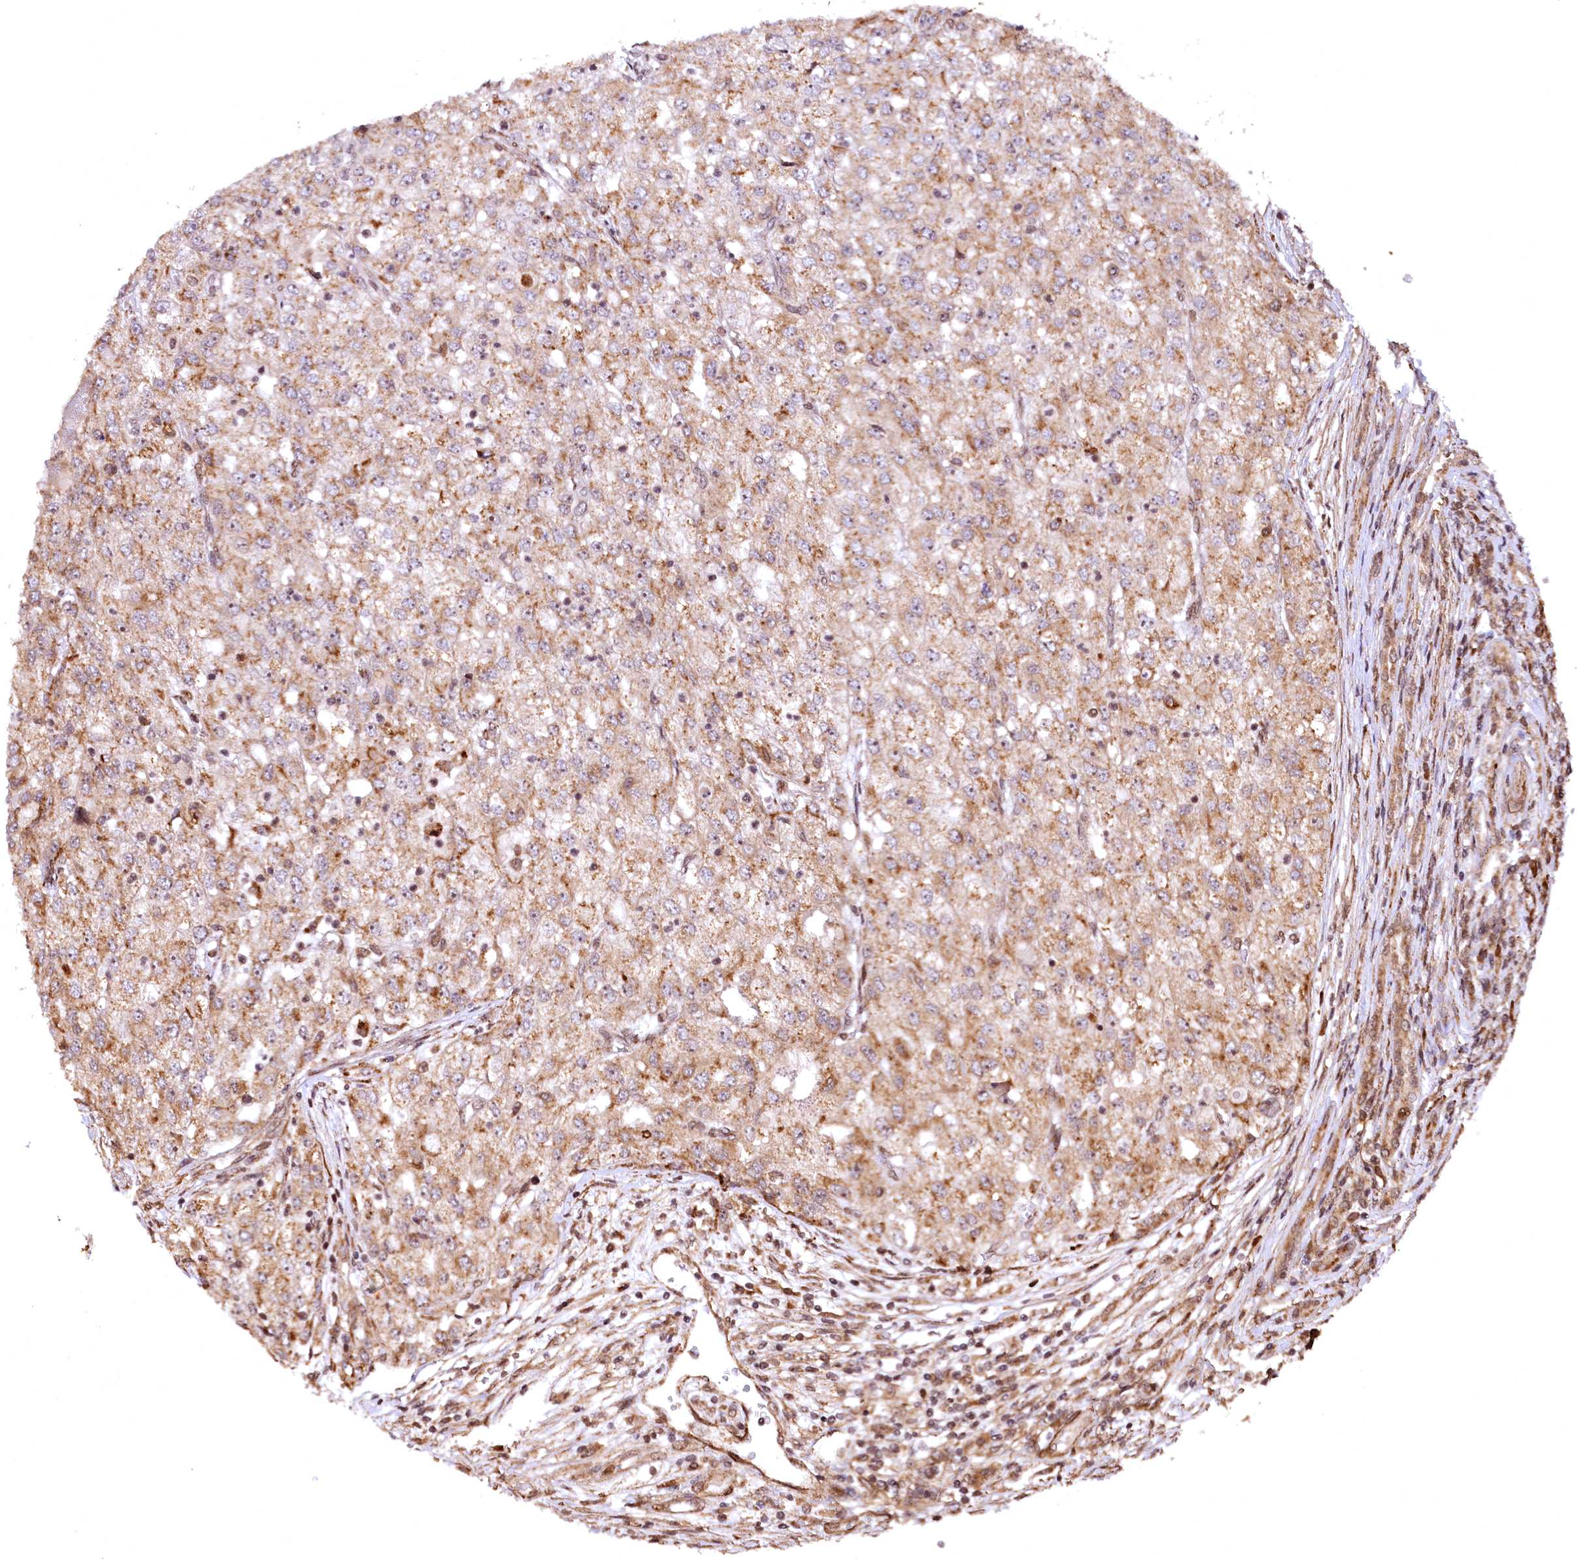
{"staining": {"intensity": "moderate", "quantity": ">75%", "location": "cytoplasmic/membranous"}, "tissue": "renal cancer", "cell_type": "Tumor cells", "image_type": "cancer", "snomed": [{"axis": "morphology", "description": "Adenocarcinoma, NOS"}, {"axis": "topography", "description": "Kidney"}], "caption": "Immunohistochemistry of human renal cancer (adenocarcinoma) reveals medium levels of moderate cytoplasmic/membranous expression in approximately >75% of tumor cells.", "gene": "PDS5B", "patient": {"sex": "female", "age": 54}}